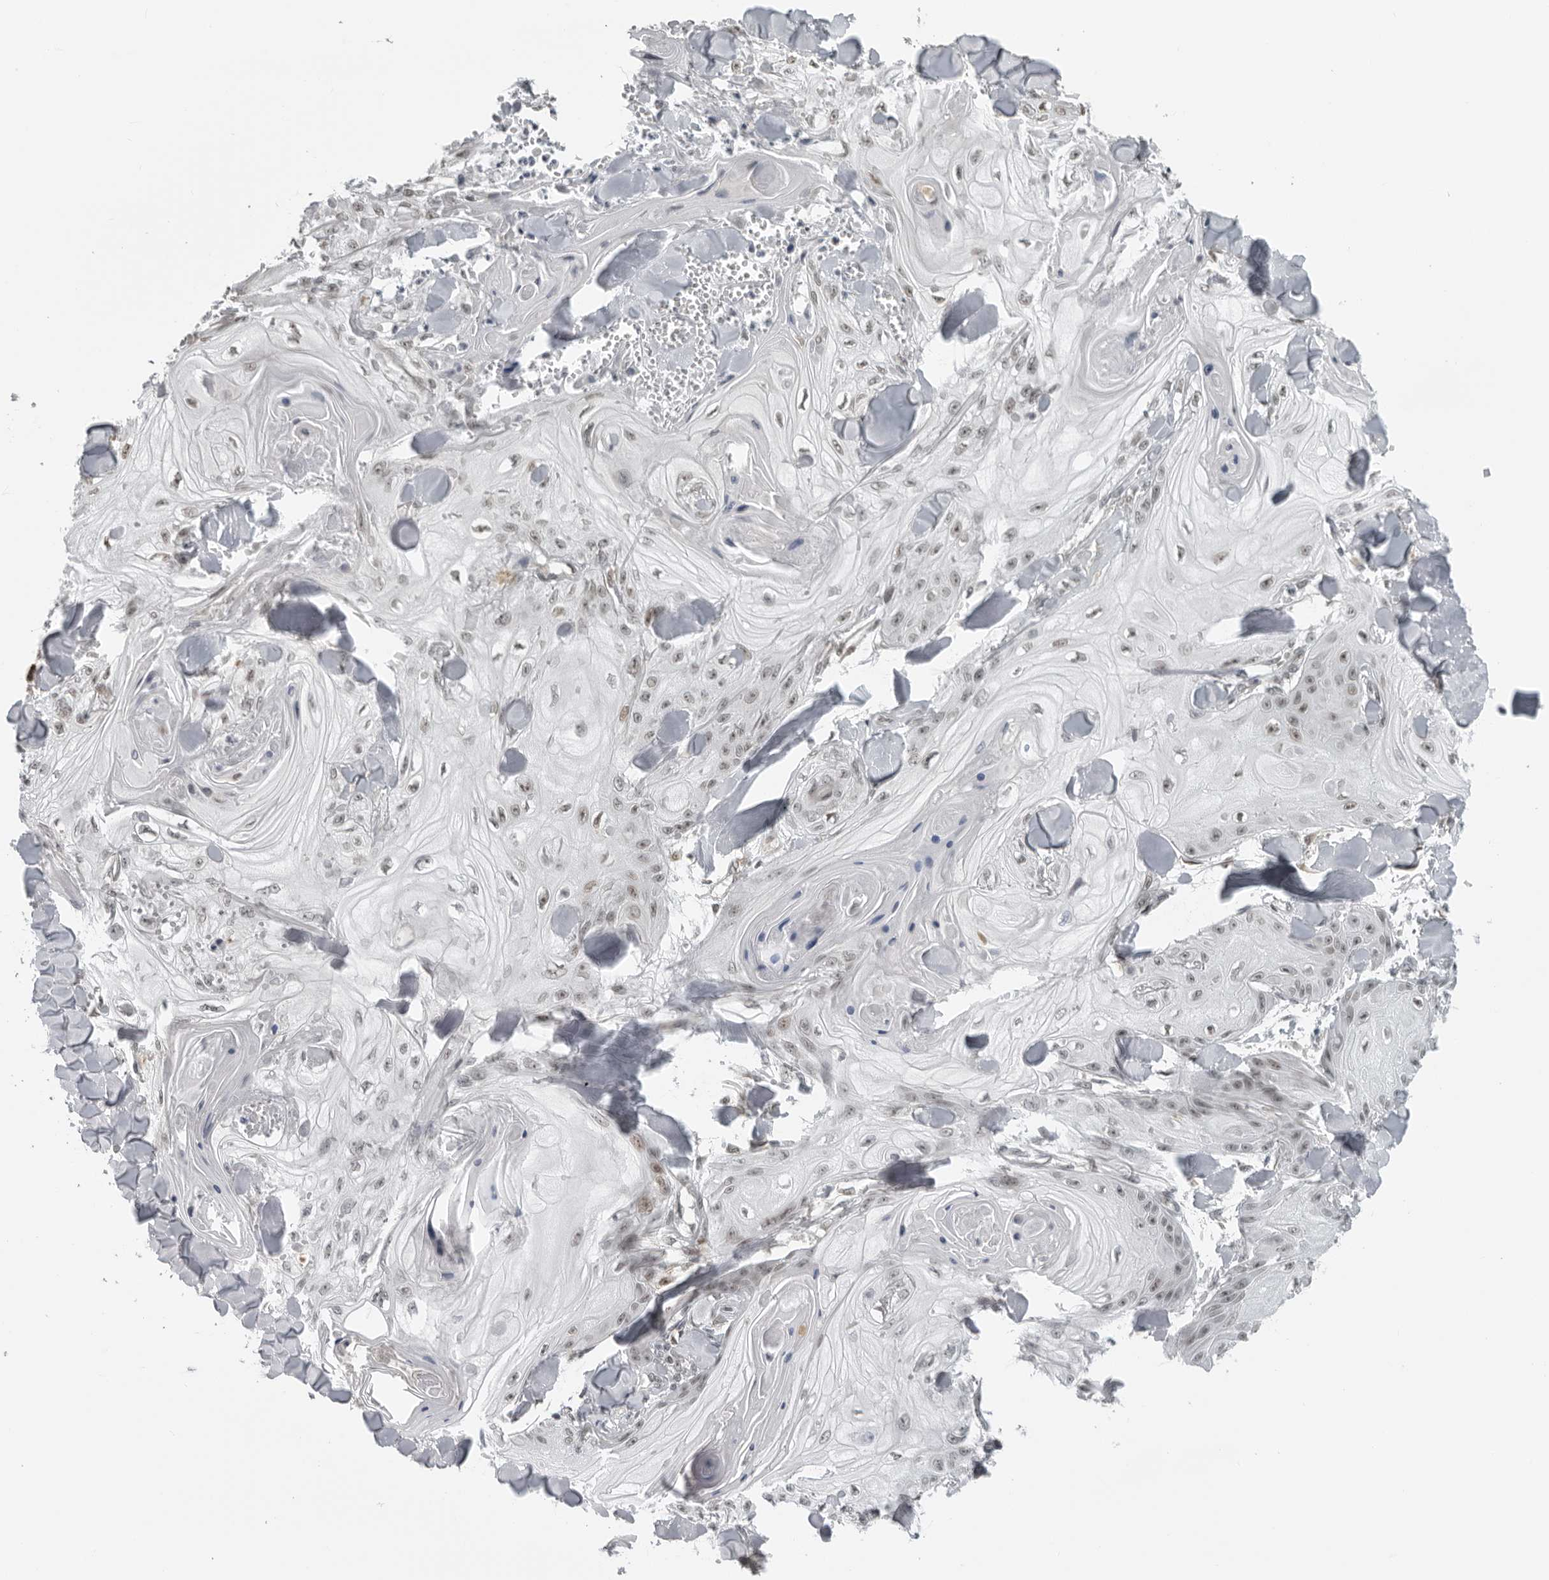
{"staining": {"intensity": "weak", "quantity": "25%-75%", "location": "nuclear"}, "tissue": "skin cancer", "cell_type": "Tumor cells", "image_type": "cancer", "snomed": [{"axis": "morphology", "description": "Squamous cell carcinoma, NOS"}, {"axis": "topography", "description": "Skin"}], "caption": "Weak nuclear staining for a protein is appreciated in about 25%-75% of tumor cells of skin squamous cell carcinoma using immunohistochemistry.", "gene": "MAF", "patient": {"sex": "male", "age": 74}}